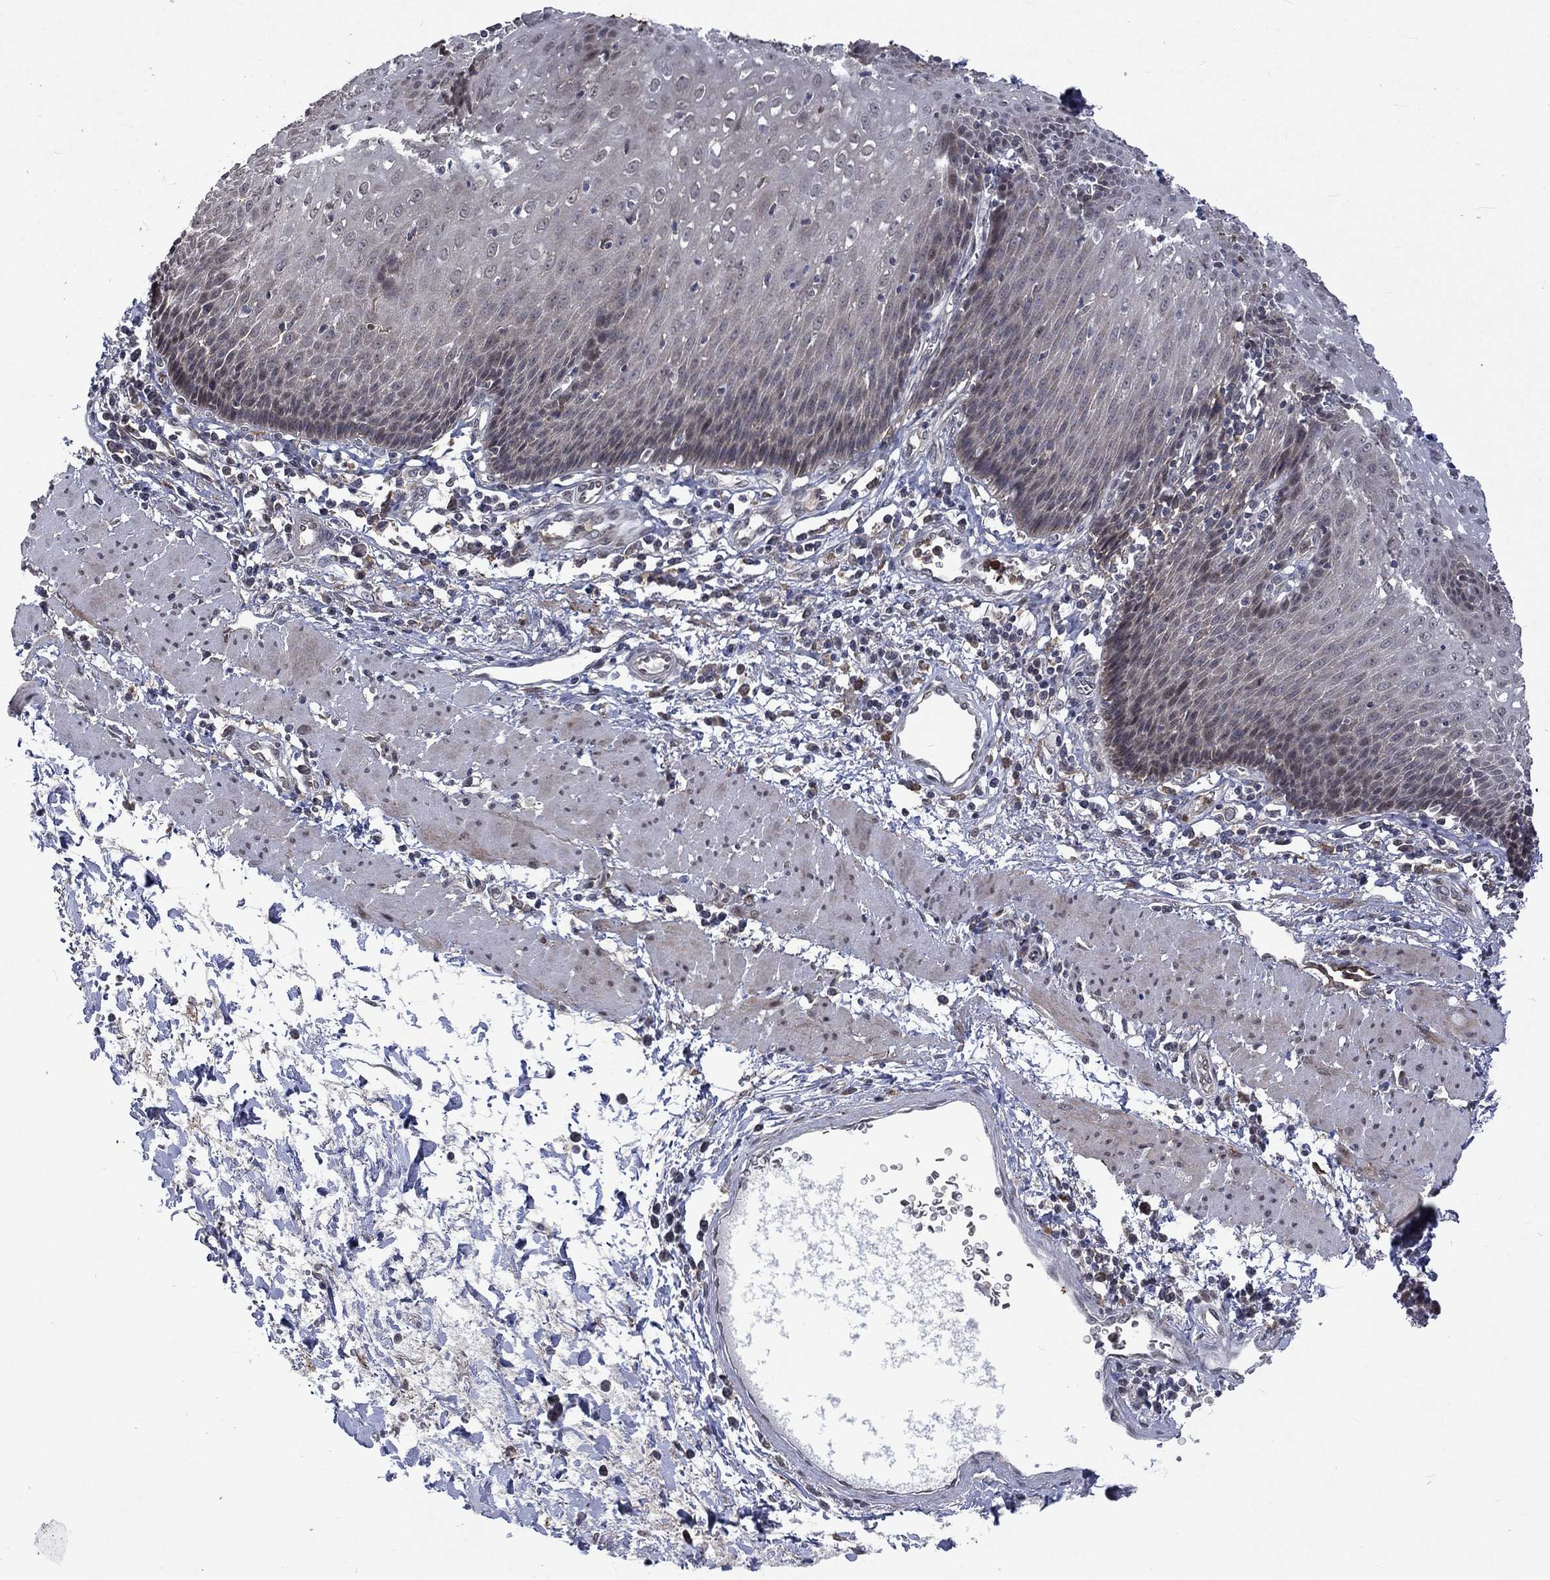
{"staining": {"intensity": "negative", "quantity": "none", "location": "none"}, "tissue": "esophagus", "cell_type": "Squamous epithelial cells", "image_type": "normal", "snomed": [{"axis": "morphology", "description": "Normal tissue, NOS"}, {"axis": "topography", "description": "Esophagus"}], "caption": "An image of esophagus stained for a protein displays no brown staining in squamous epithelial cells. (DAB (3,3'-diaminobenzidine) immunohistochemistry (IHC), high magnification).", "gene": "PPP1R9A", "patient": {"sex": "male", "age": 57}}